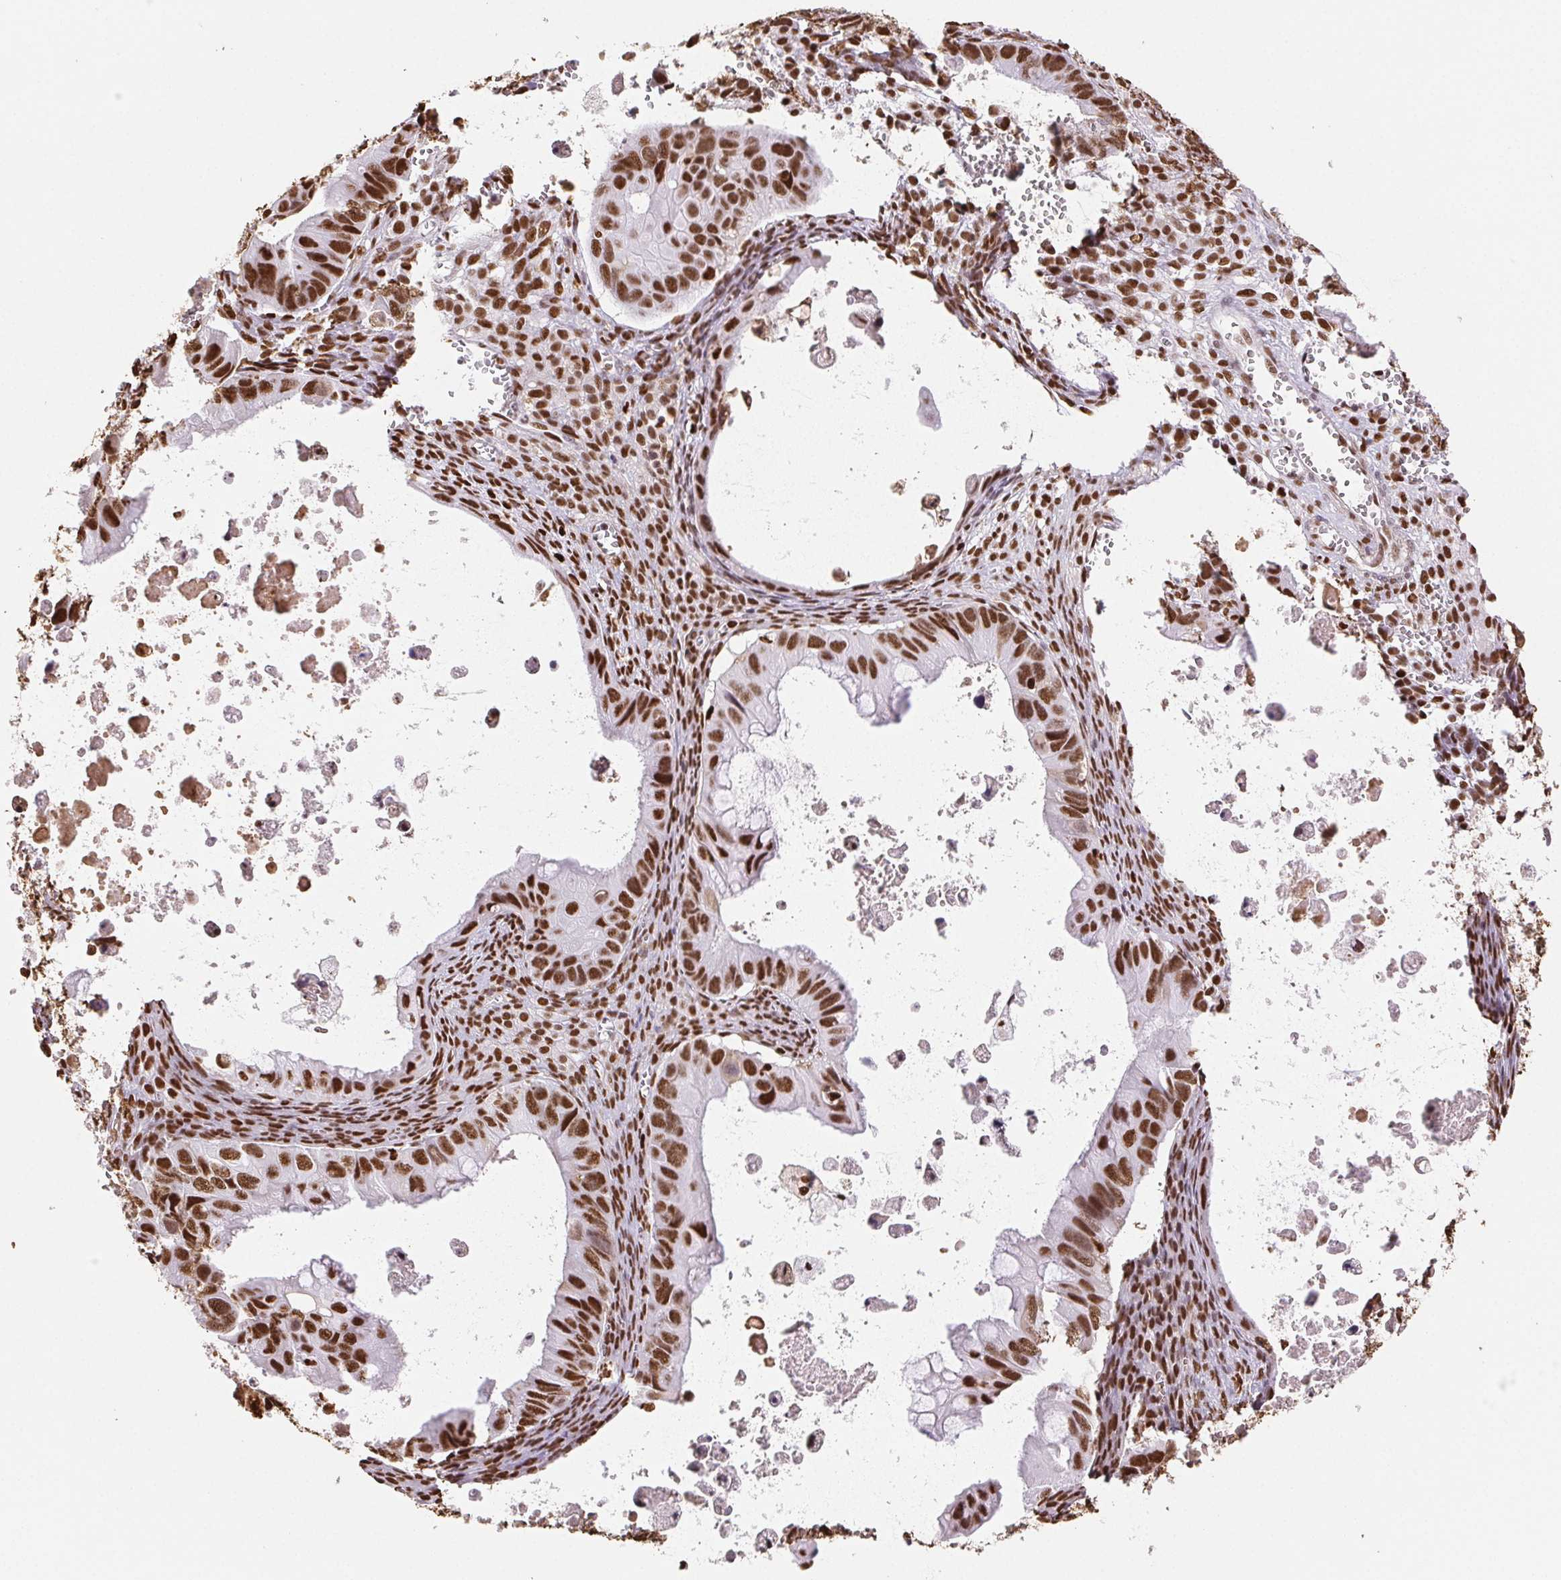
{"staining": {"intensity": "strong", "quantity": ">75%", "location": "nuclear"}, "tissue": "ovarian cancer", "cell_type": "Tumor cells", "image_type": "cancer", "snomed": [{"axis": "morphology", "description": "Cystadenocarcinoma, mucinous, NOS"}, {"axis": "topography", "description": "Ovary"}], "caption": "DAB (3,3'-diaminobenzidine) immunohistochemical staining of mucinous cystadenocarcinoma (ovarian) exhibits strong nuclear protein staining in approximately >75% of tumor cells.", "gene": "SET", "patient": {"sex": "female", "age": 64}}